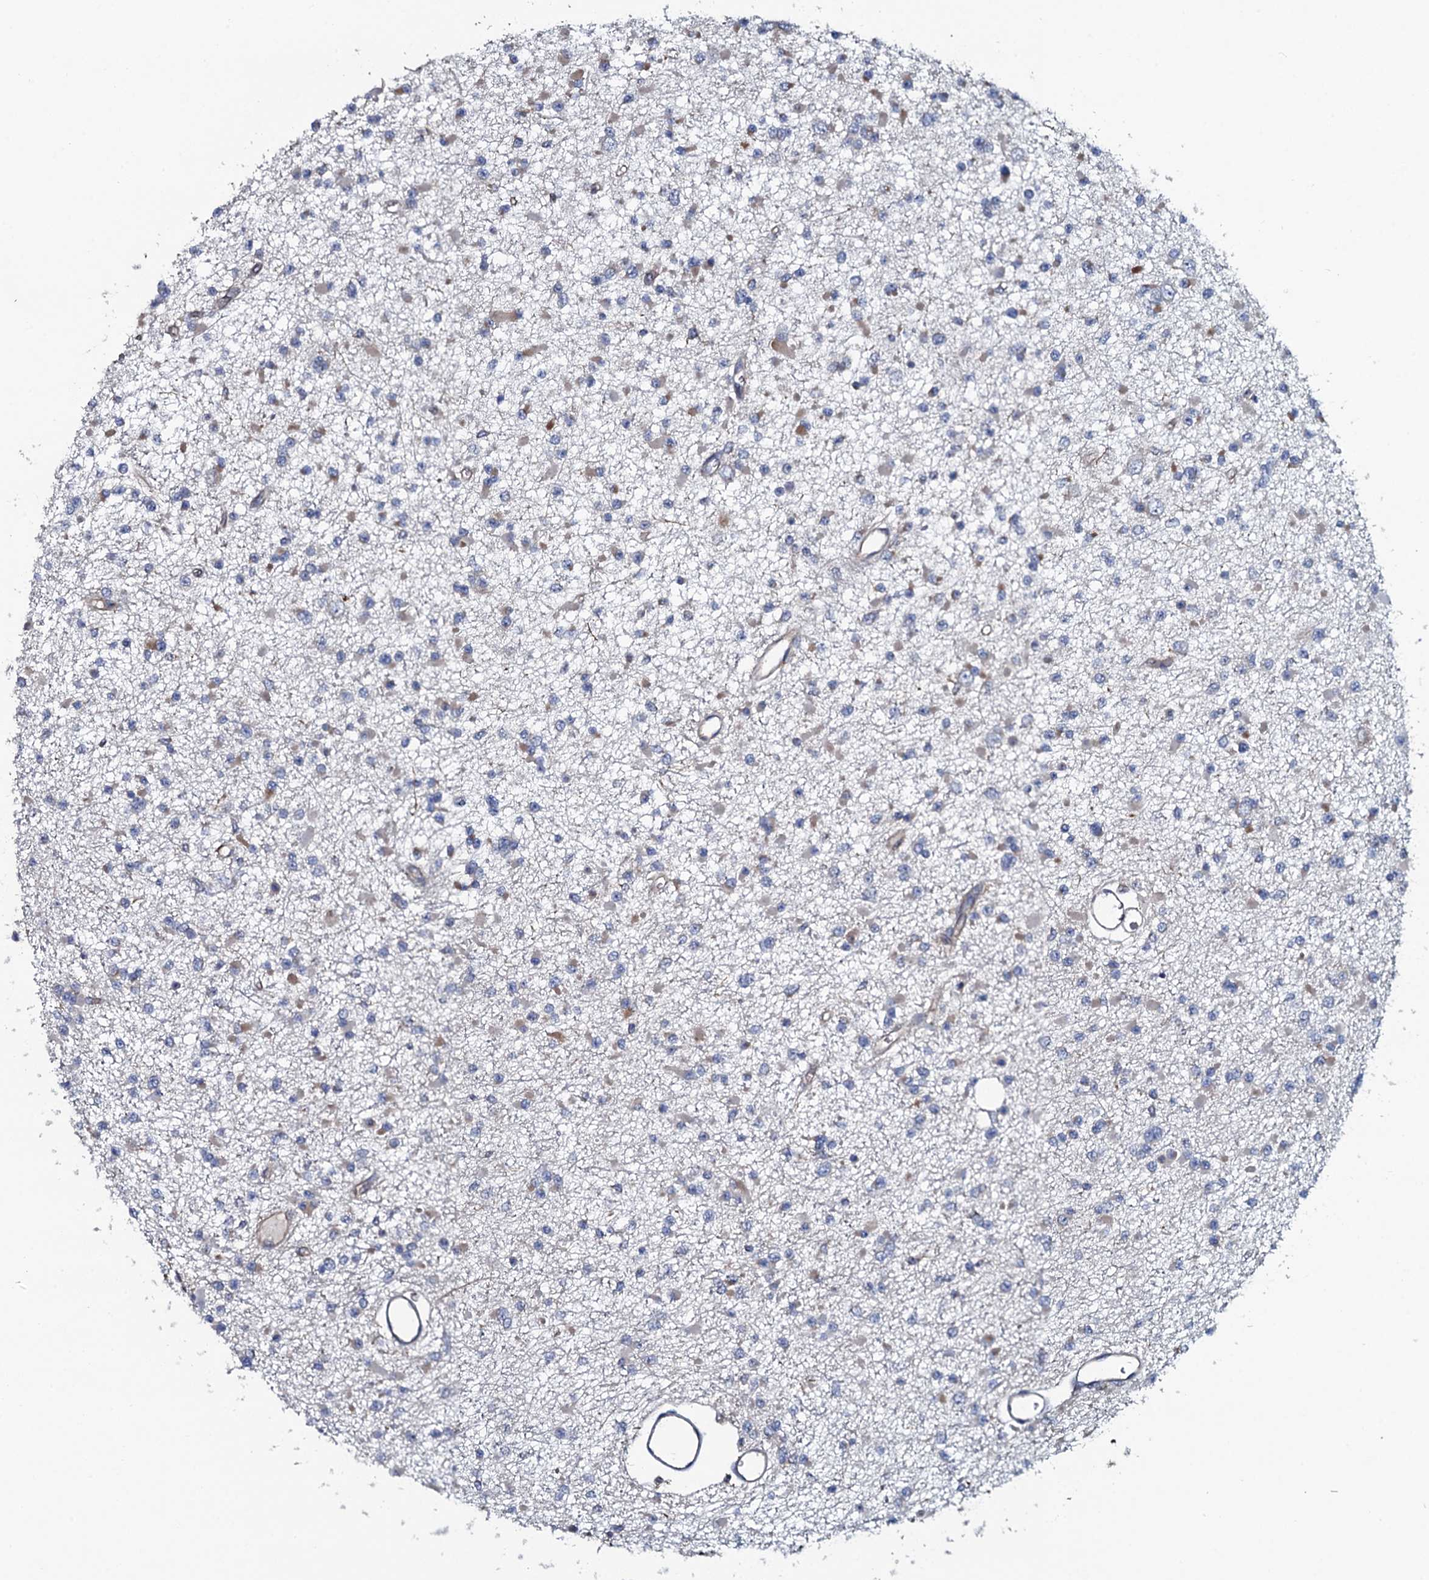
{"staining": {"intensity": "negative", "quantity": "none", "location": "none"}, "tissue": "glioma", "cell_type": "Tumor cells", "image_type": "cancer", "snomed": [{"axis": "morphology", "description": "Glioma, malignant, Low grade"}, {"axis": "topography", "description": "Brain"}], "caption": "DAB immunohistochemical staining of human glioma shows no significant positivity in tumor cells.", "gene": "TMEM151A", "patient": {"sex": "female", "age": 22}}